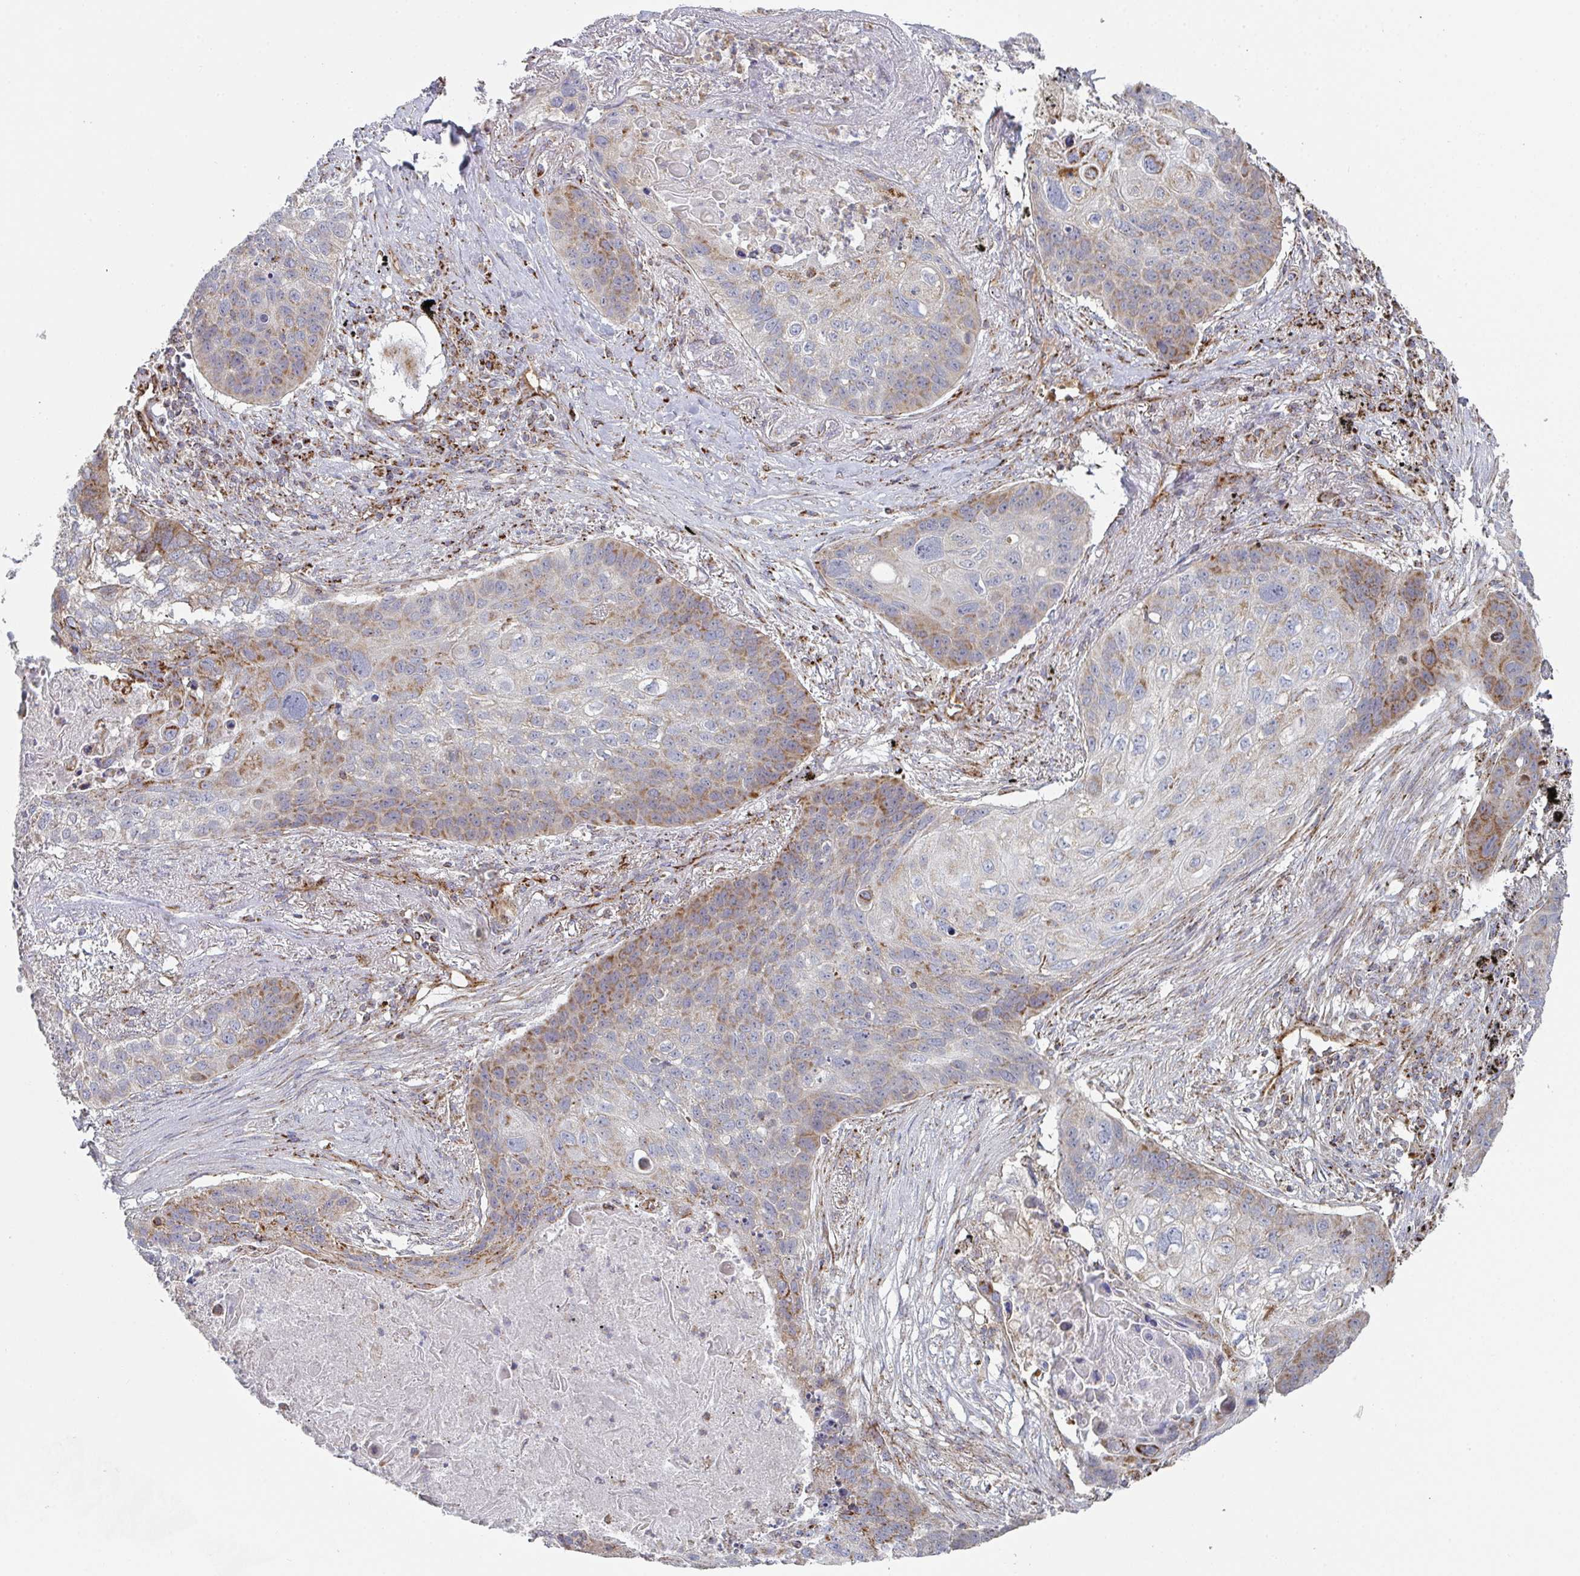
{"staining": {"intensity": "strong", "quantity": "25%-75%", "location": "cytoplasmic/membranous"}, "tissue": "lung cancer", "cell_type": "Tumor cells", "image_type": "cancer", "snomed": [{"axis": "morphology", "description": "Squamous cell carcinoma, NOS"}, {"axis": "topography", "description": "Lung"}], "caption": "A high-resolution image shows immunohistochemistry (IHC) staining of lung cancer, which shows strong cytoplasmic/membranous positivity in about 25%-75% of tumor cells. The staining was performed using DAB, with brown indicating positive protein expression. Nuclei are stained blue with hematoxylin.", "gene": "ZNF526", "patient": {"sex": "female", "age": 63}}